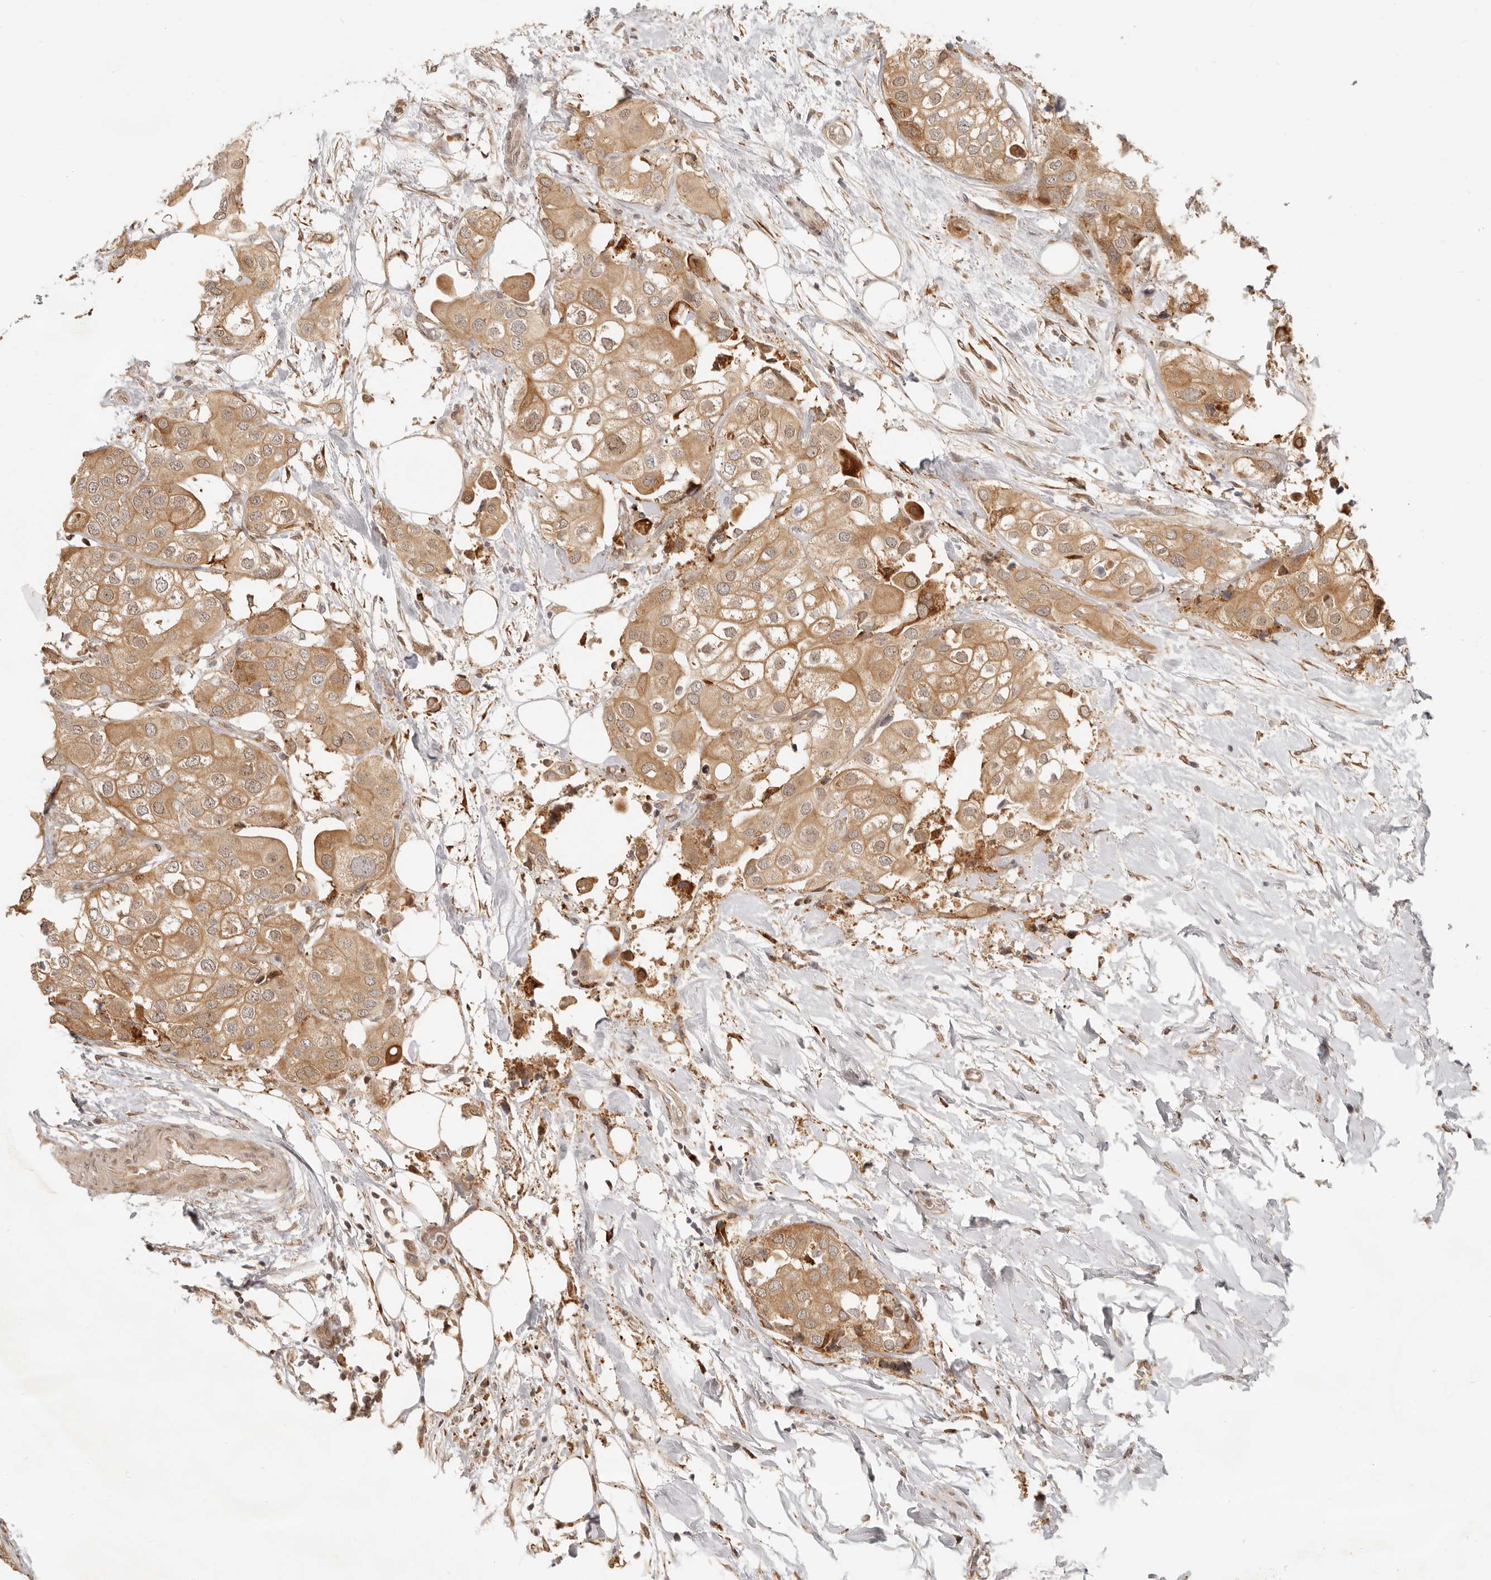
{"staining": {"intensity": "moderate", "quantity": ">75%", "location": "cytoplasmic/membranous"}, "tissue": "urothelial cancer", "cell_type": "Tumor cells", "image_type": "cancer", "snomed": [{"axis": "morphology", "description": "Urothelial carcinoma, High grade"}, {"axis": "topography", "description": "Urinary bladder"}], "caption": "The histopathology image exhibits a brown stain indicating the presence of a protein in the cytoplasmic/membranous of tumor cells in urothelial cancer. Nuclei are stained in blue.", "gene": "TUFT1", "patient": {"sex": "male", "age": 64}}